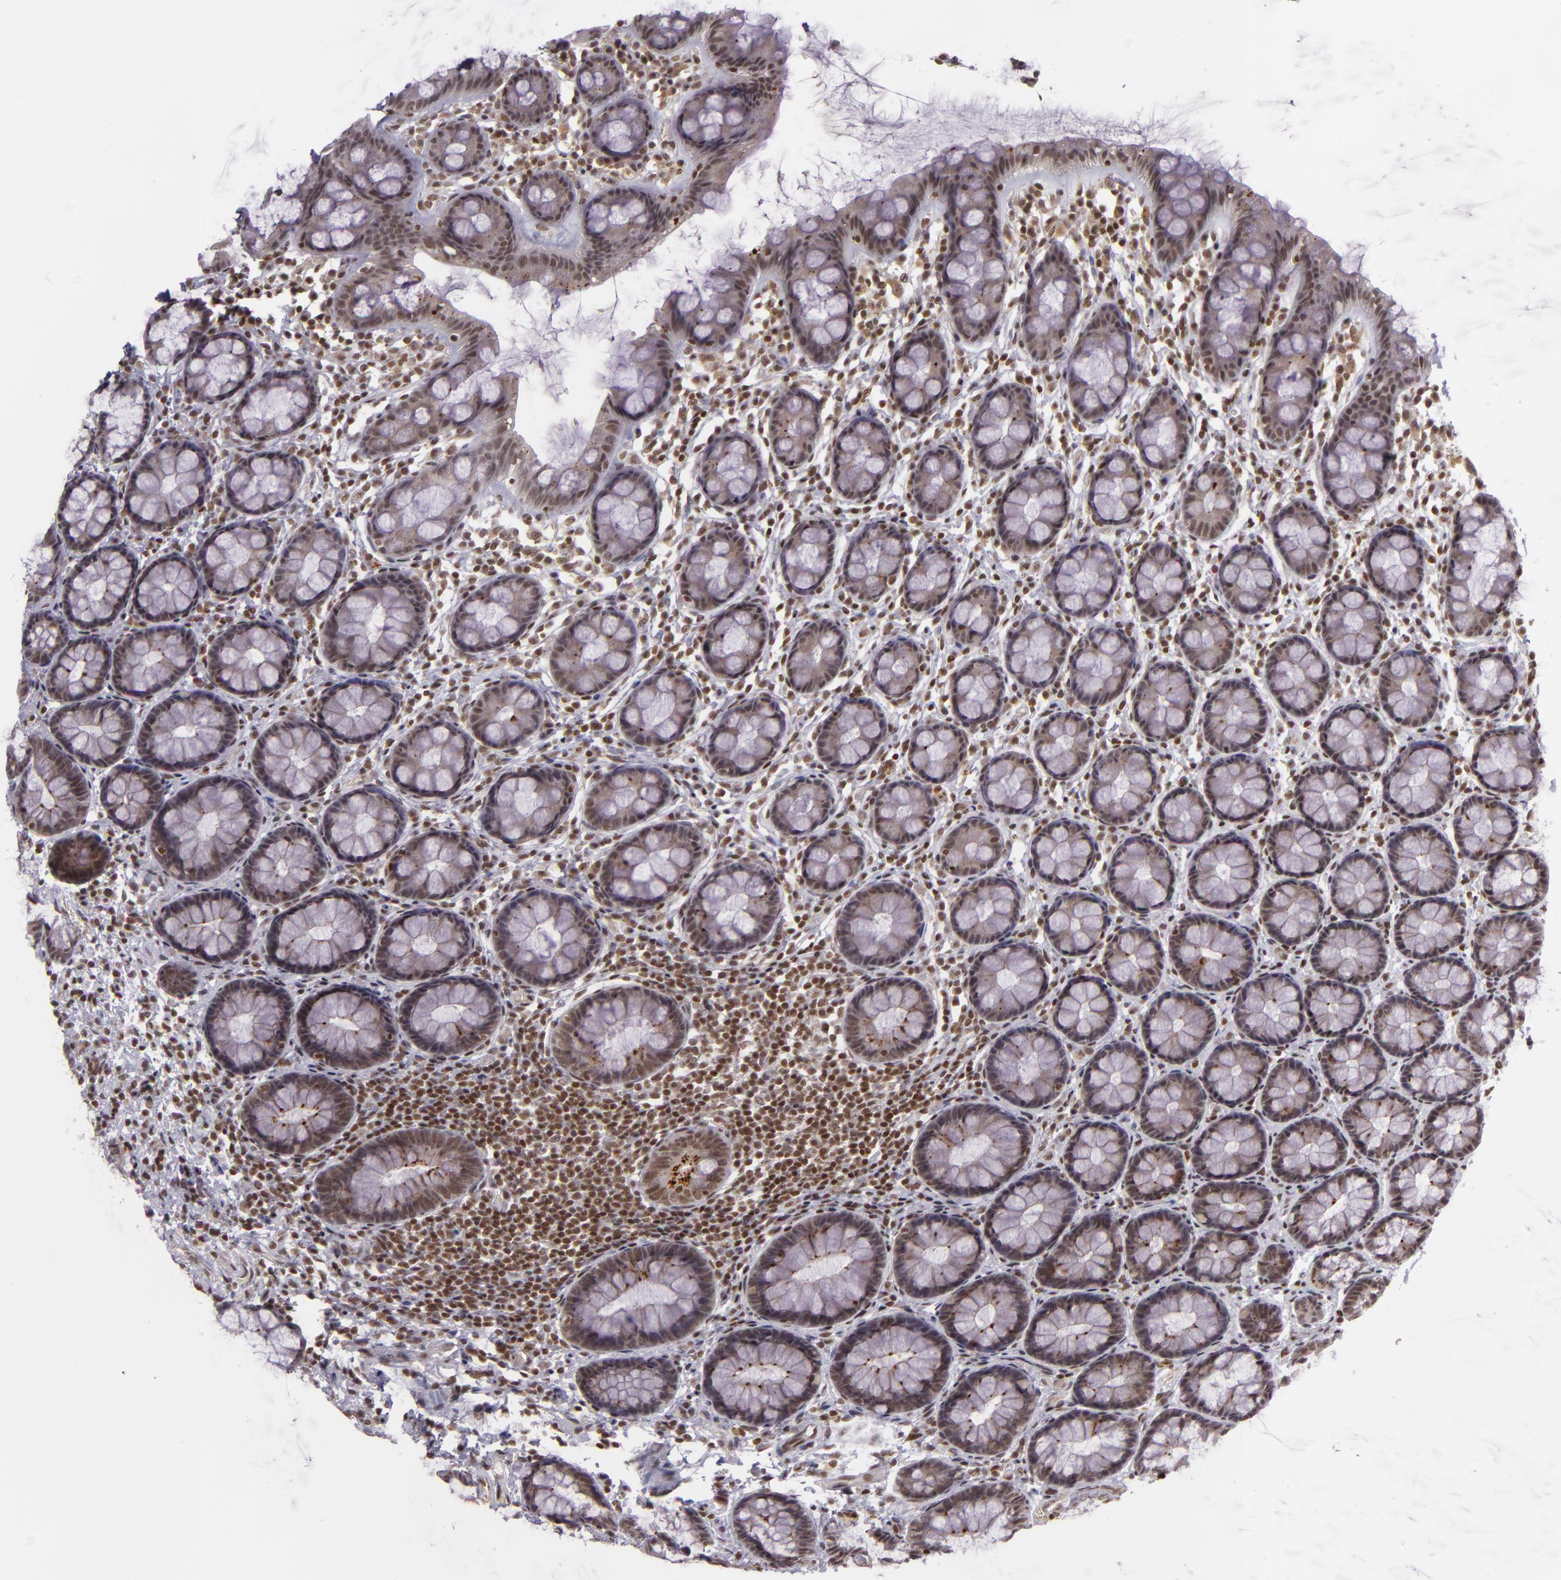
{"staining": {"intensity": "weak", "quantity": ">75%", "location": "cytoplasmic/membranous,nuclear"}, "tissue": "rectum", "cell_type": "Glandular cells", "image_type": "normal", "snomed": [{"axis": "morphology", "description": "Normal tissue, NOS"}, {"axis": "topography", "description": "Rectum"}], "caption": "Immunohistochemical staining of benign human rectum exhibits >75% levels of weak cytoplasmic/membranous,nuclear protein positivity in approximately >75% of glandular cells.", "gene": "ZFX", "patient": {"sex": "male", "age": 92}}